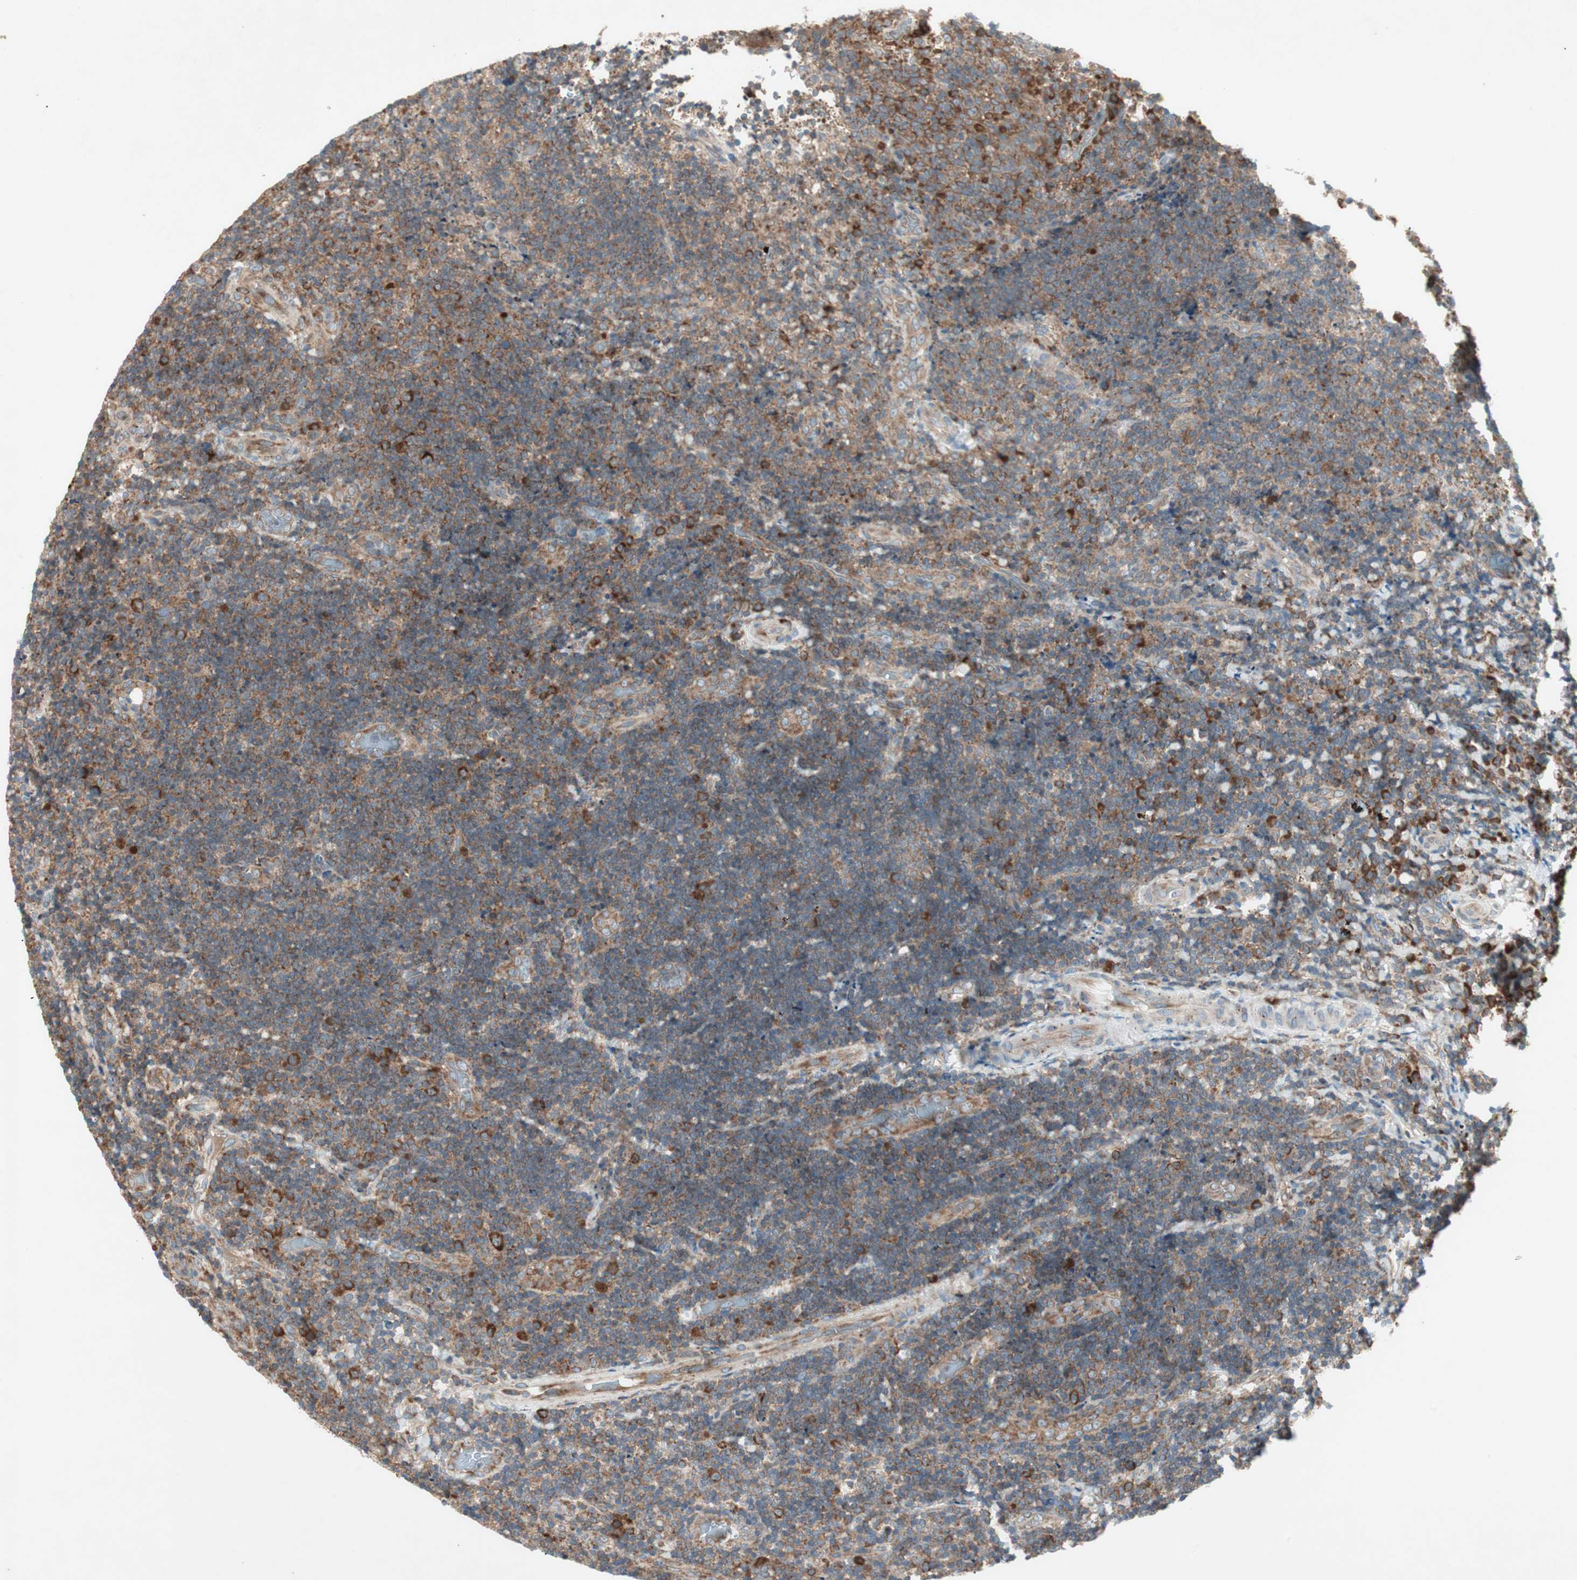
{"staining": {"intensity": "strong", "quantity": ">75%", "location": "cytoplasmic/membranous"}, "tissue": "lymphoma", "cell_type": "Tumor cells", "image_type": "cancer", "snomed": [{"axis": "morphology", "description": "Malignant lymphoma, non-Hodgkin's type, High grade"}, {"axis": "topography", "description": "Tonsil"}], "caption": "Tumor cells reveal strong cytoplasmic/membranous expression in approximately >75% of cells in high-grade malignant lymphoma, non-Hodgkin's type.", "gene": "RPL23", "patient": {"sex": "female", "age": 36}}